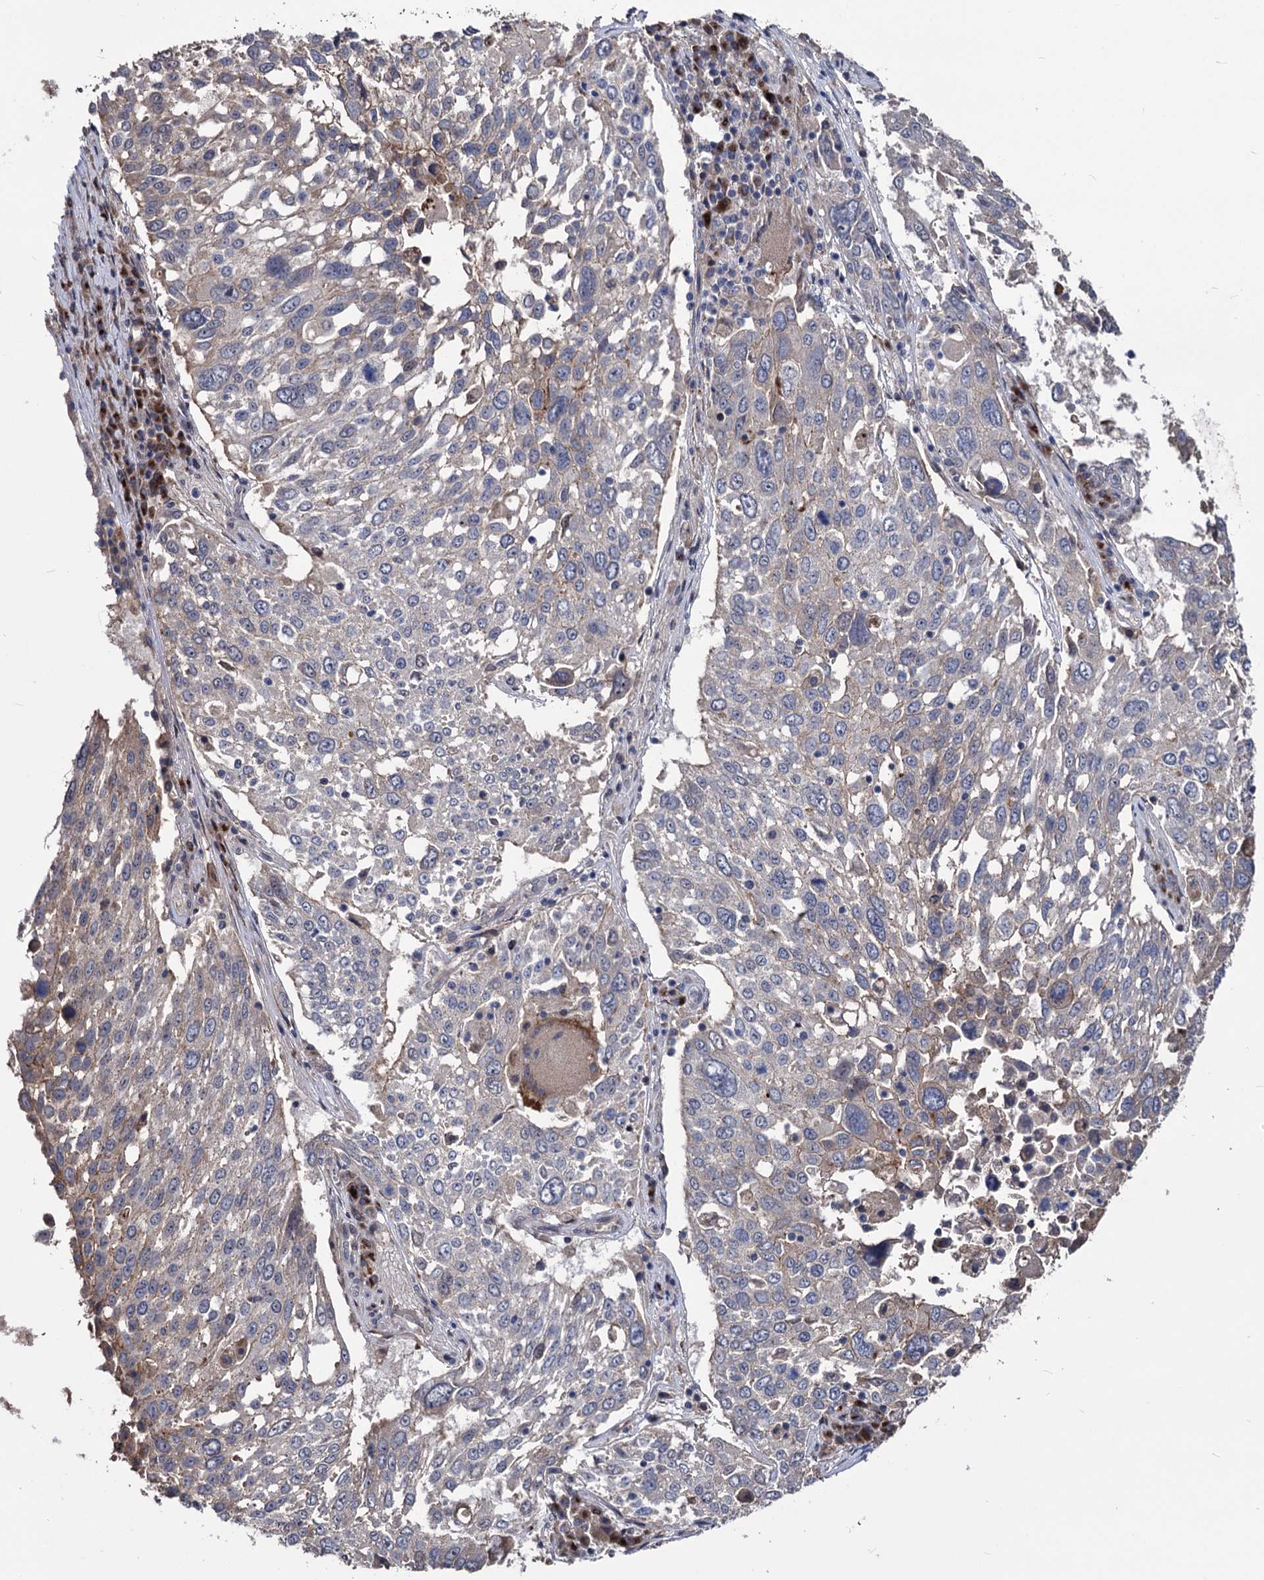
{"staining": {"intensity": "weak", "quantity": "<25%", "location": "cytoplasmic/membranous"}, "tissue": "lung cancer", "cell_type": "Tumor cells", "image_type": "cancer", "snomed": [{"axis": "morphology", "description": "Squamous cell carcinoma, NOS"}, {"axis": "topography", "description": "Lung"}], "caption": "Histopathology image shows no significant protein positivity in tumor cells of lung cancer (squamous cell carcinoma).", "gene": "SMAGP", "patient": {"sex": "male", "age": 65}}